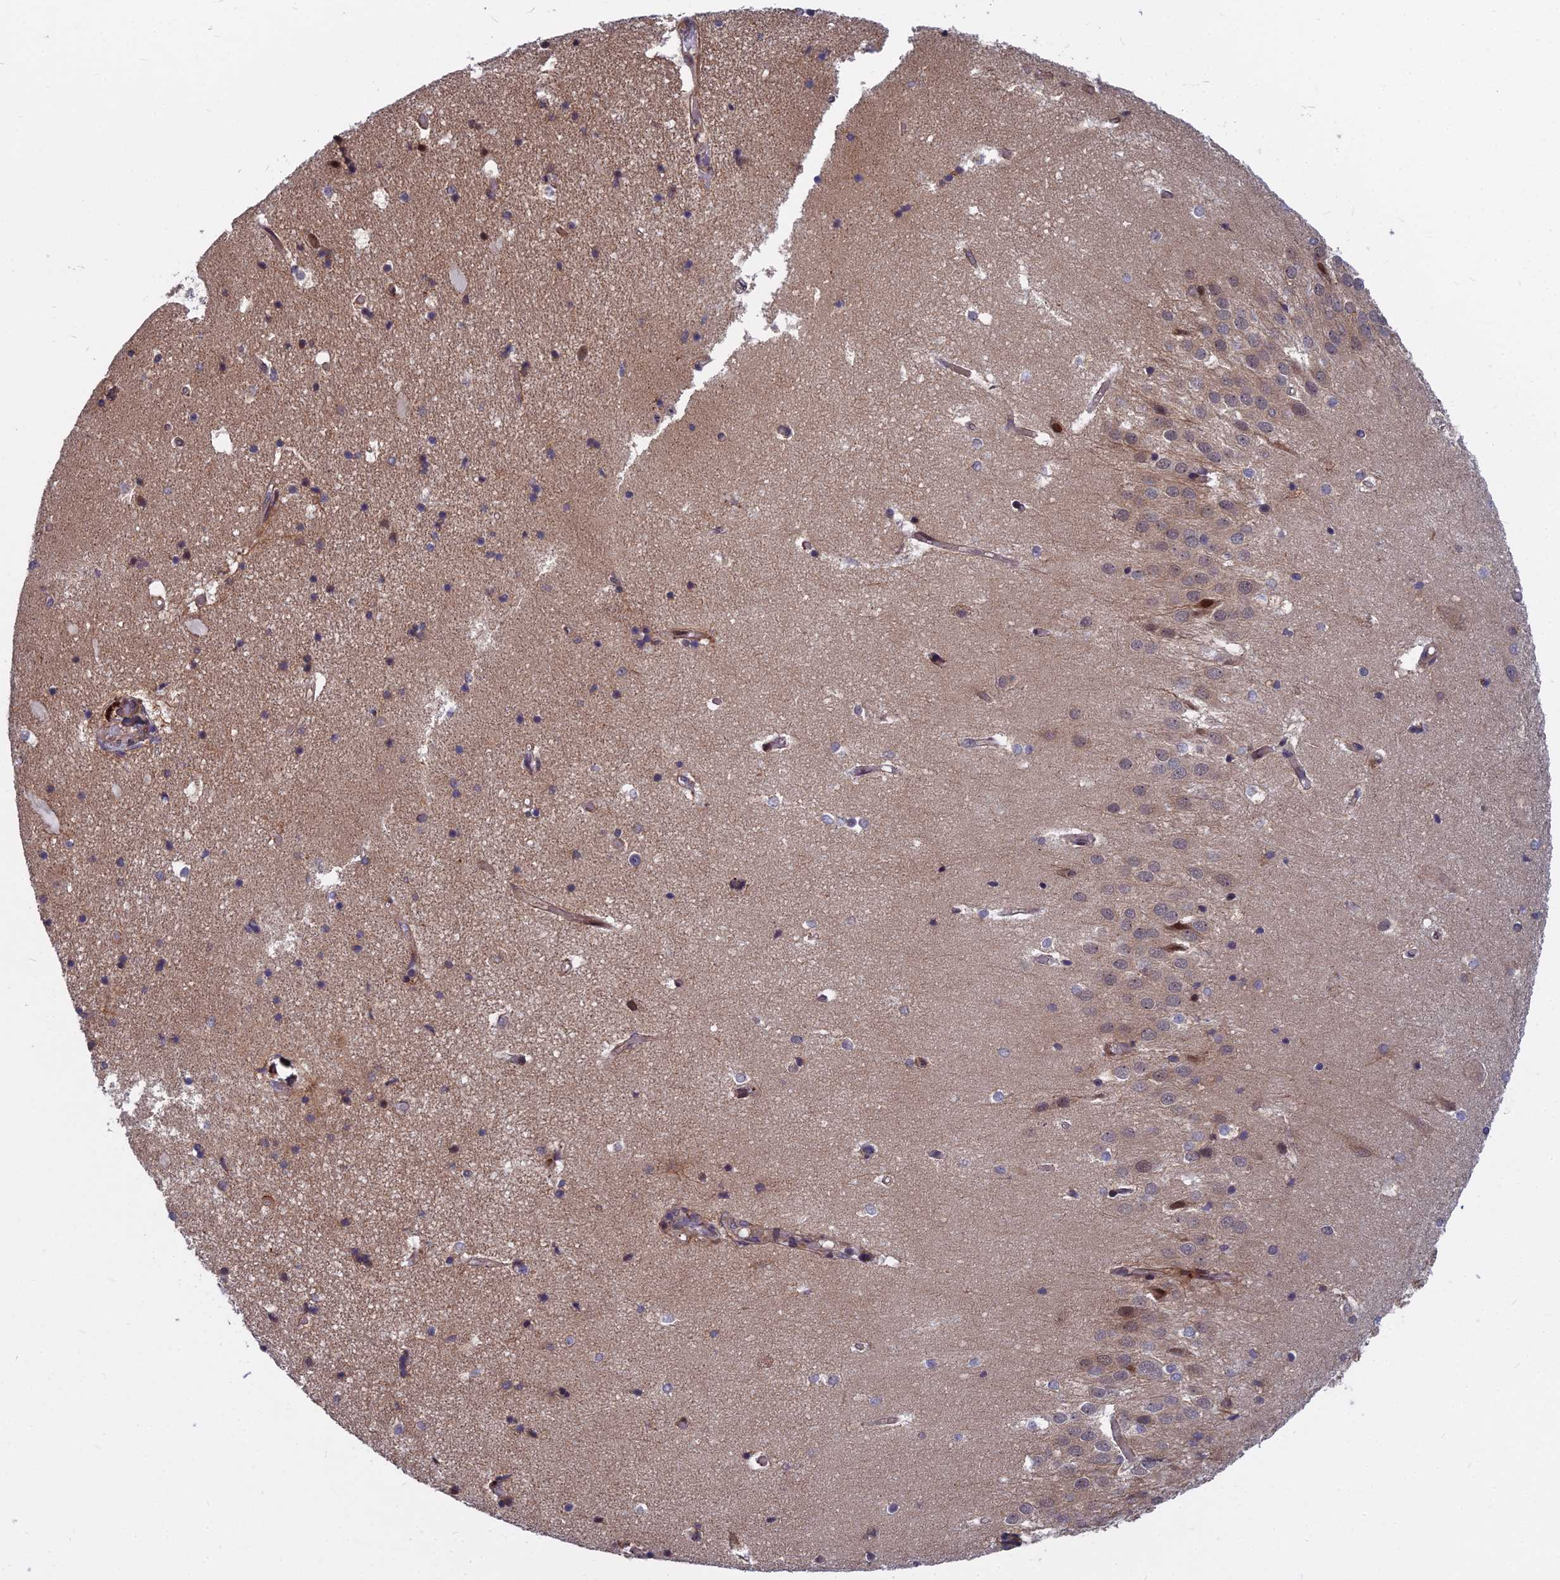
{"staining": {"intensity": "moderate", "quantity": "<25%", "location": "cytoplasmic/membranous,nuclear"}, "tissue": "hippocampus", "cell_type": "Glial cells", "image_type": "normal", "snomed": [{"axis": "morphology", "description": "Normal tissue, NOS"}, {"axis": "topography", "description": "Hippocampus"}], "caption": "DAB (3,3'-diaminobenzidine) immunohistochemical staining of benign hippocampus shows moderate cytoplasmic/membranous,nuclear protein staining in approximately <25% of glial cells. The staining was performed using DAB (3,3'-diaminobenzidine) to visualize the protein expression in brown, while the nuclei were stained in blue with hematoxylin (Magnification: 20x).", "gene": "COMMD2", "patient": {"sex": "female", "age": 52}}